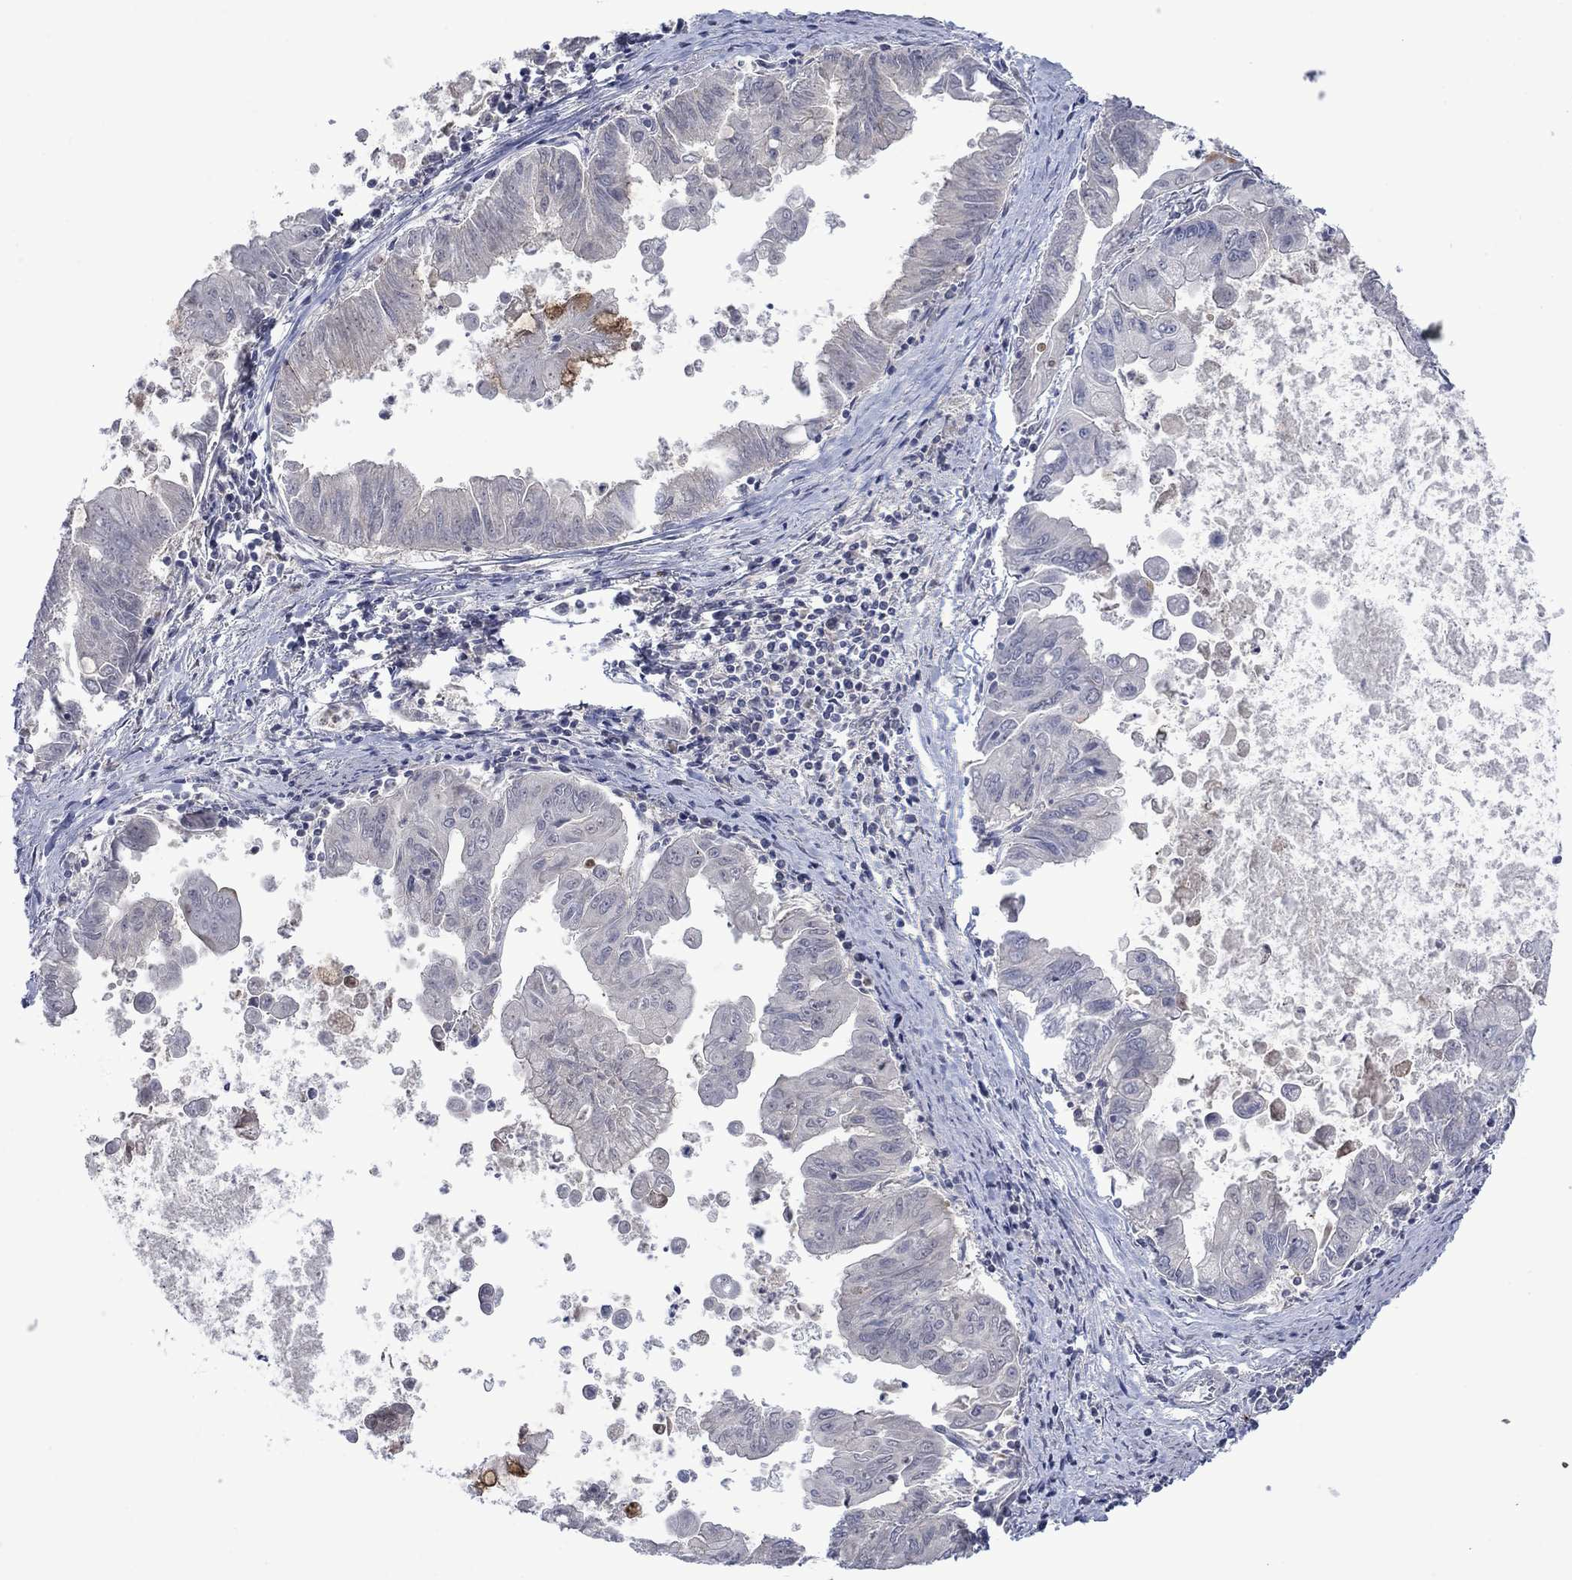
{"staining": {"intensity": "negative", "quantity": "none", "location": "none"}, "tissue": "stomach cancer", "cell_type": "Tumor cells", "image_type": "cancer", "snomed": [{"axis": "morphology", "description": "Adenocarcinoma, NOS"}, {"axis": "topography", "description": "Stomach, upper"}], "caption": "Stomach cancer was stained to show a protein in brown. There is no significant staining in tumor cells.", "gene": "AGL", "patient": {"sex": "male", "age": 80}}